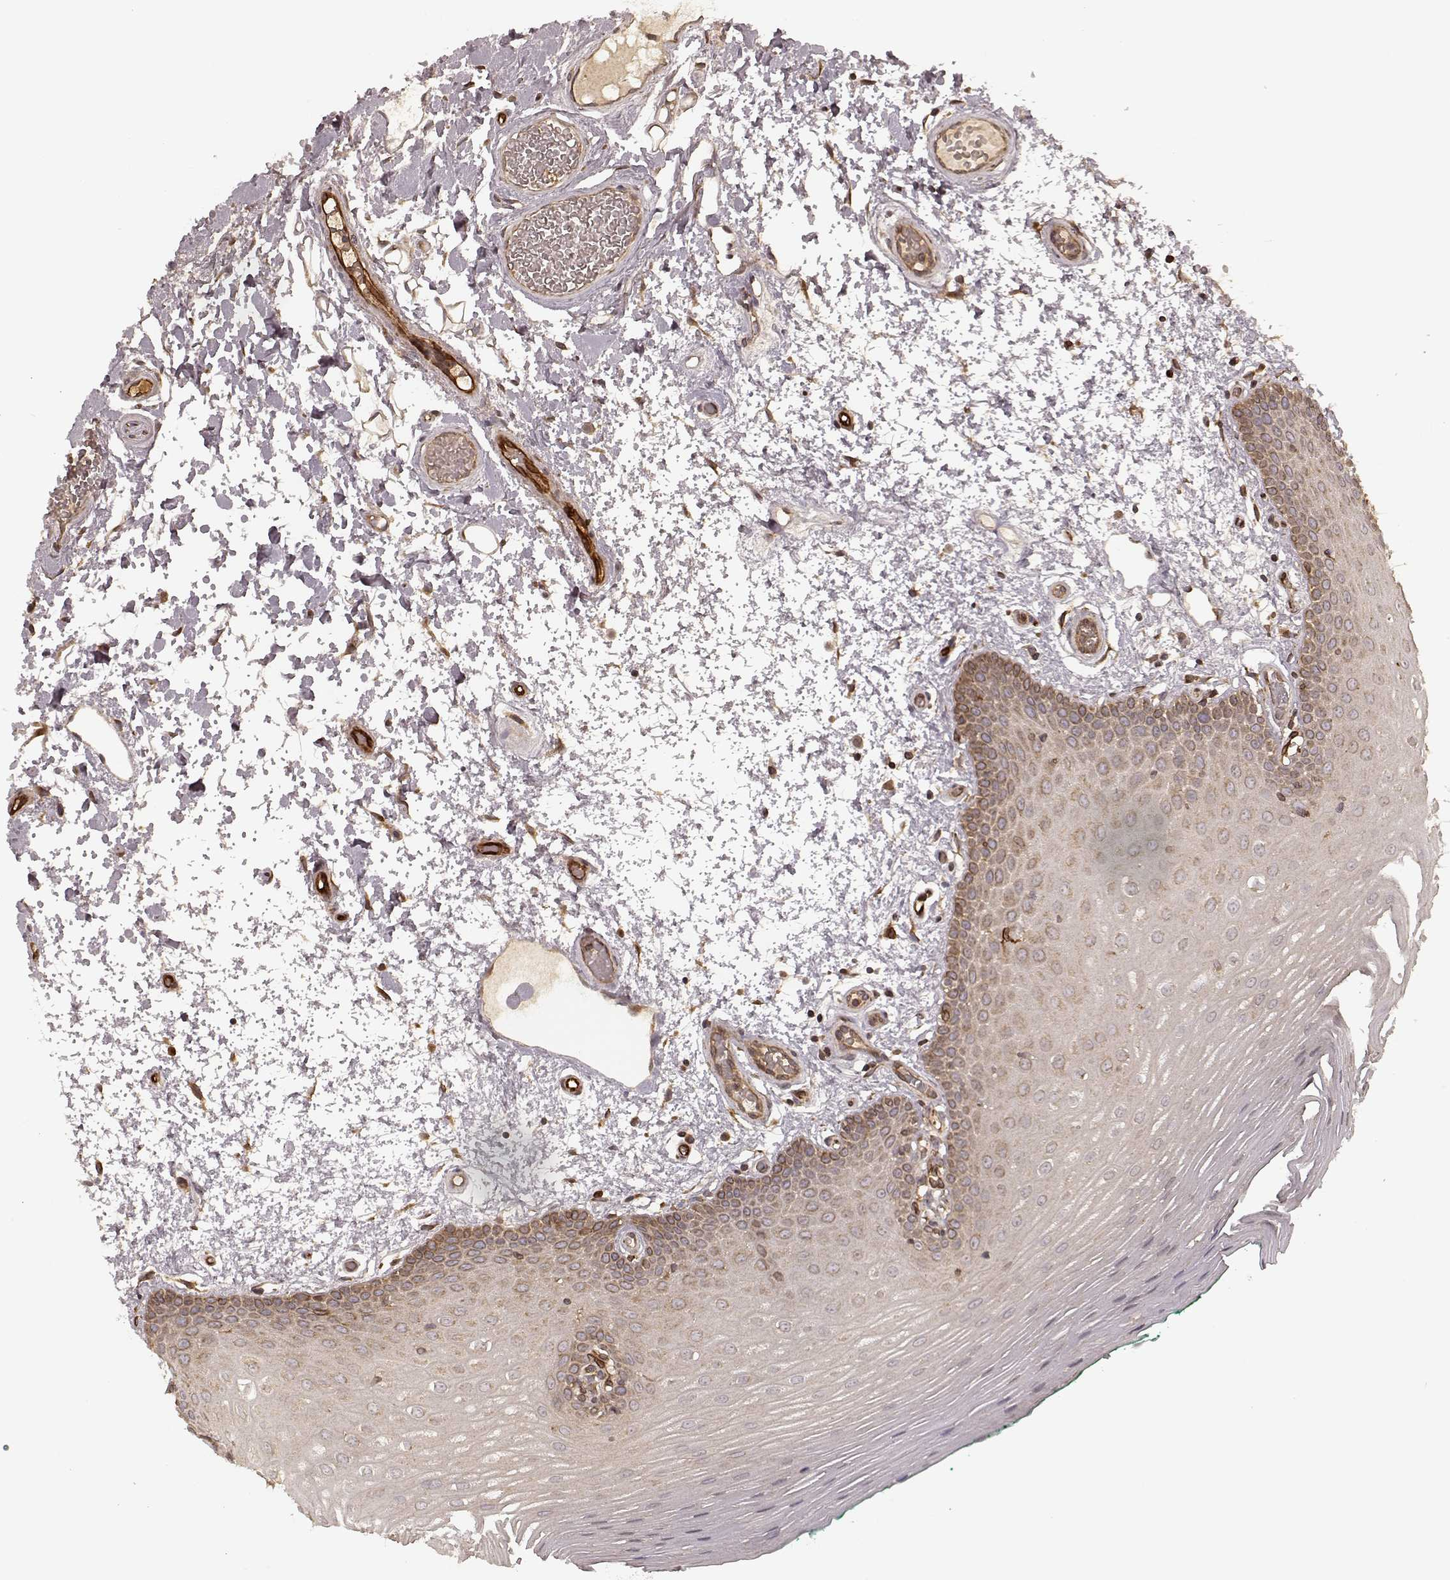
{"staining": {"intensity": "weak", "quantity": ">75%", "location": "cytoplasmic/membranous"}, "tissue": "oral mucosa", "cell_type": "Squamous epithelial cells", "image_type": "normal", "snomed": [{"axis": "morphology", "description": "Normal tissue, NOS"}, {"axis": "morphology", "description": "Squamous cell carcinoma, NOS"}, {"axis": "topography", "description": "Oral tissue"}, {"axis": "topography", "description": "Head-Neck"}], "caption": "Brown immunohistochemical staining in unremarkable human oral mucosa displays weak cytoplasmic/membranous positivity in approximately >75% of squamous epithelial cells. Nuclei are stained in blue.", "gene": "AGPAT1", "patient": {"sex": "male", "age": 78}}